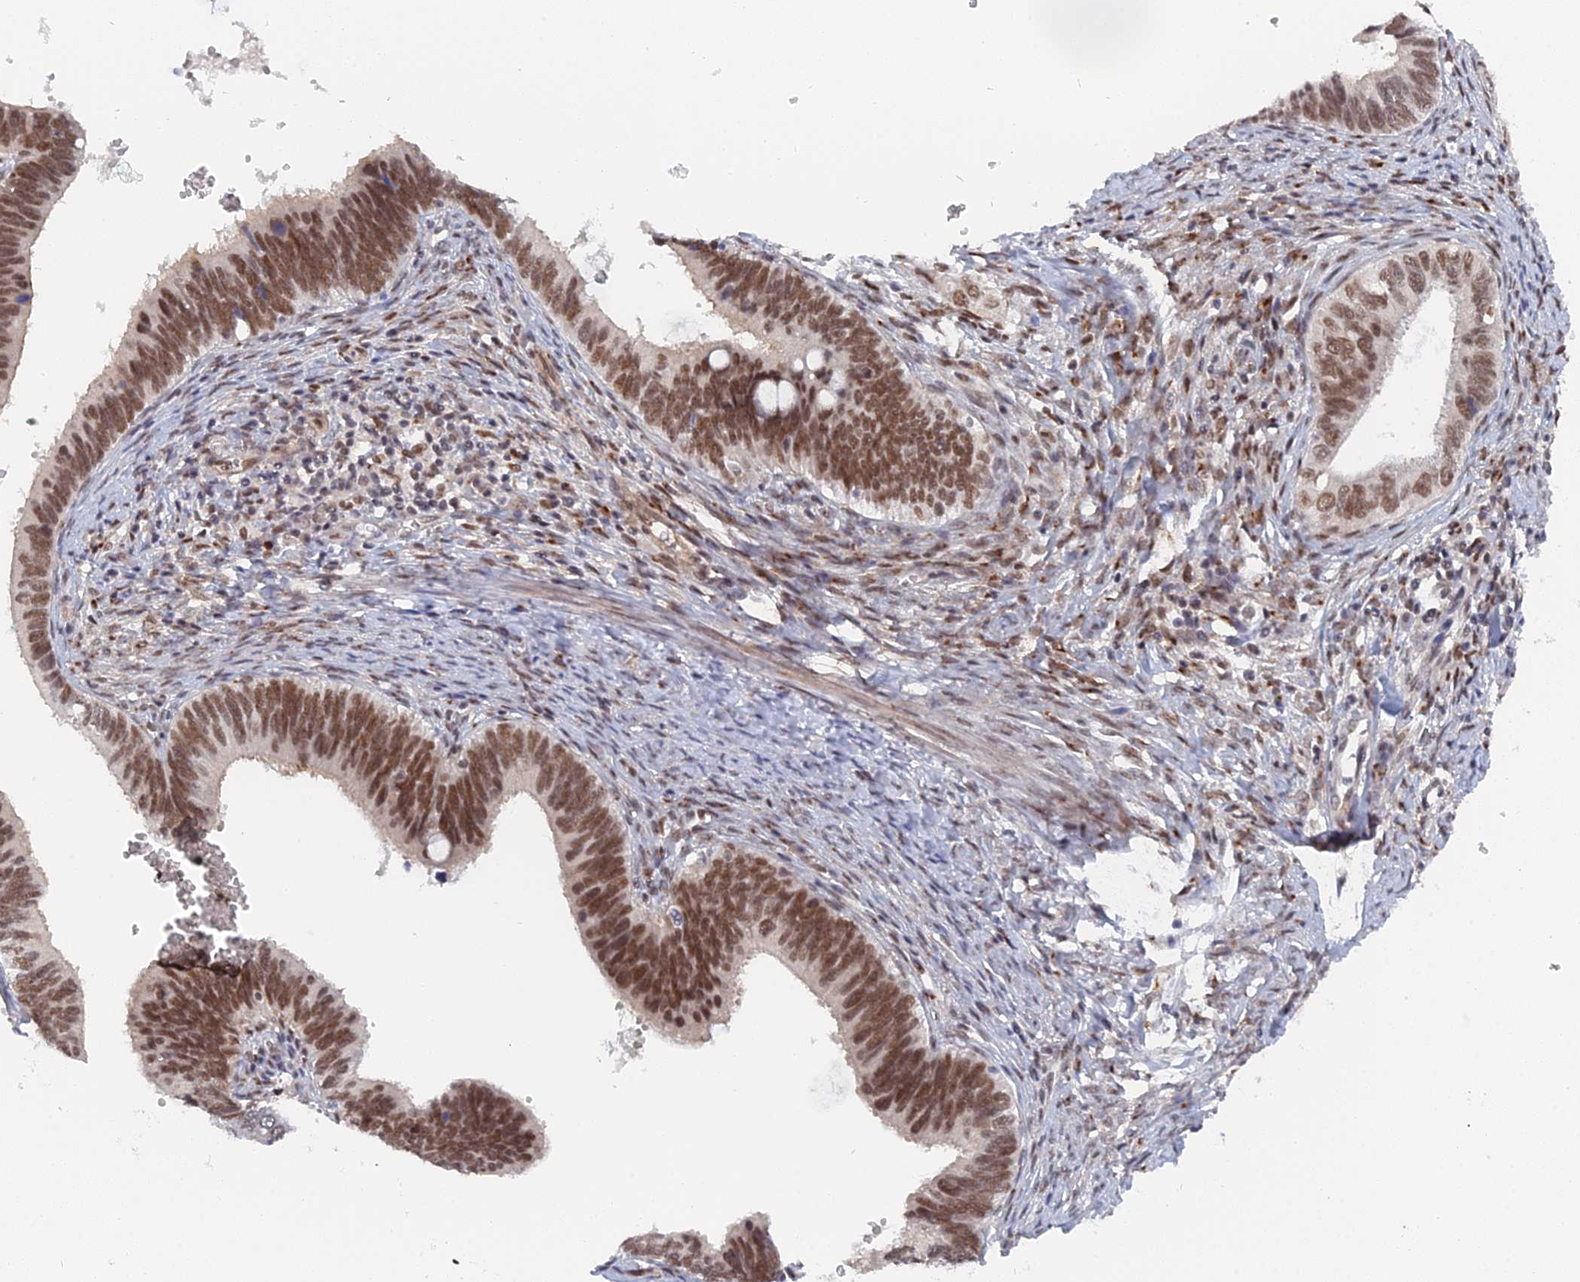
{"staining": {"intensity": "moderate", "quantity": ">75%", "location": "nuclear"}, "tissue": "cervical cancer", "cell_type": "Tumor cells", "image_type": "cancer", "snomed": [{"axis": "morphology", "description": "Adenocarcinoma, NOS"}, {"axis": "topography", "description": "Cervix"}], "caption": "High-magnification brightfield microscopy of cervical cancer stained with DAB (3,3'-diaminobenzidine) (brown) and counterstained with hematoxylin (blue). tumor cells exhibit moderate nuclear staining is seen in approximately>75% of cells. Using DAB (brown) and hematoxylin (blue) stains, captured at high magnification using brightfield microscopy.", "gene": "CCDC85A", "patient": {"sex": "female", "age": 42}}